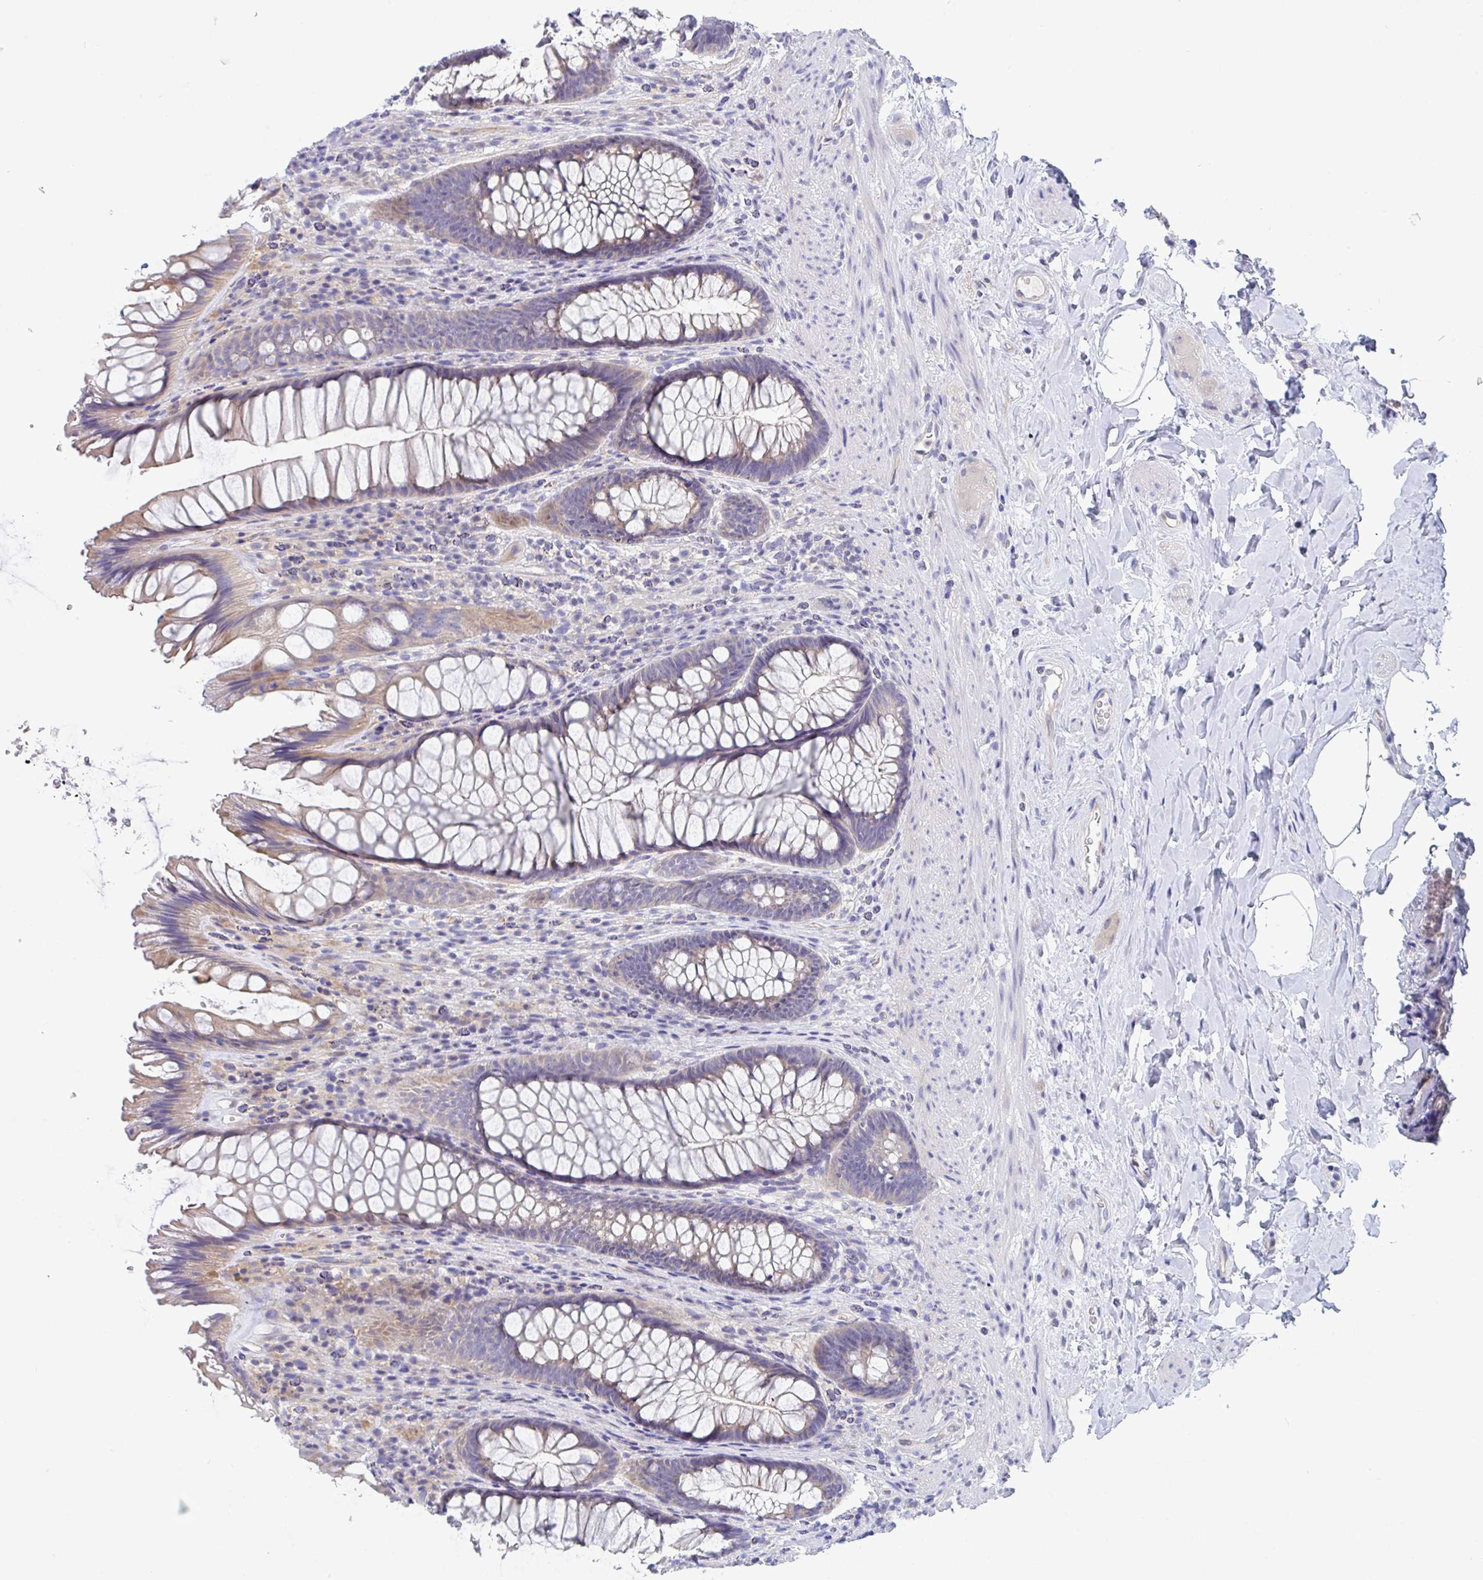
{"staining": {"intensity": "weak", "quantity": "25%-75%", "location": "cytoplasmic/membranous"}, "tissue": "rectum", "cell_type": "Glandular cells", "image_type": "normal", "snomed": [{"axis": "morphology", "description": "Normal tissue, NOS"}, {"axis": "topography", "description": "Rectum"}], "caption": "Immunohistochemistry histopathology image of benign human rectum stained for a protein (brown), which exhibits low levels of weak cytoplasmic/membranous positivity in approximately 25%-75% of glandular cells.", "gene": "P2RX3", "patient": {"sex": "male", "age": 53}}